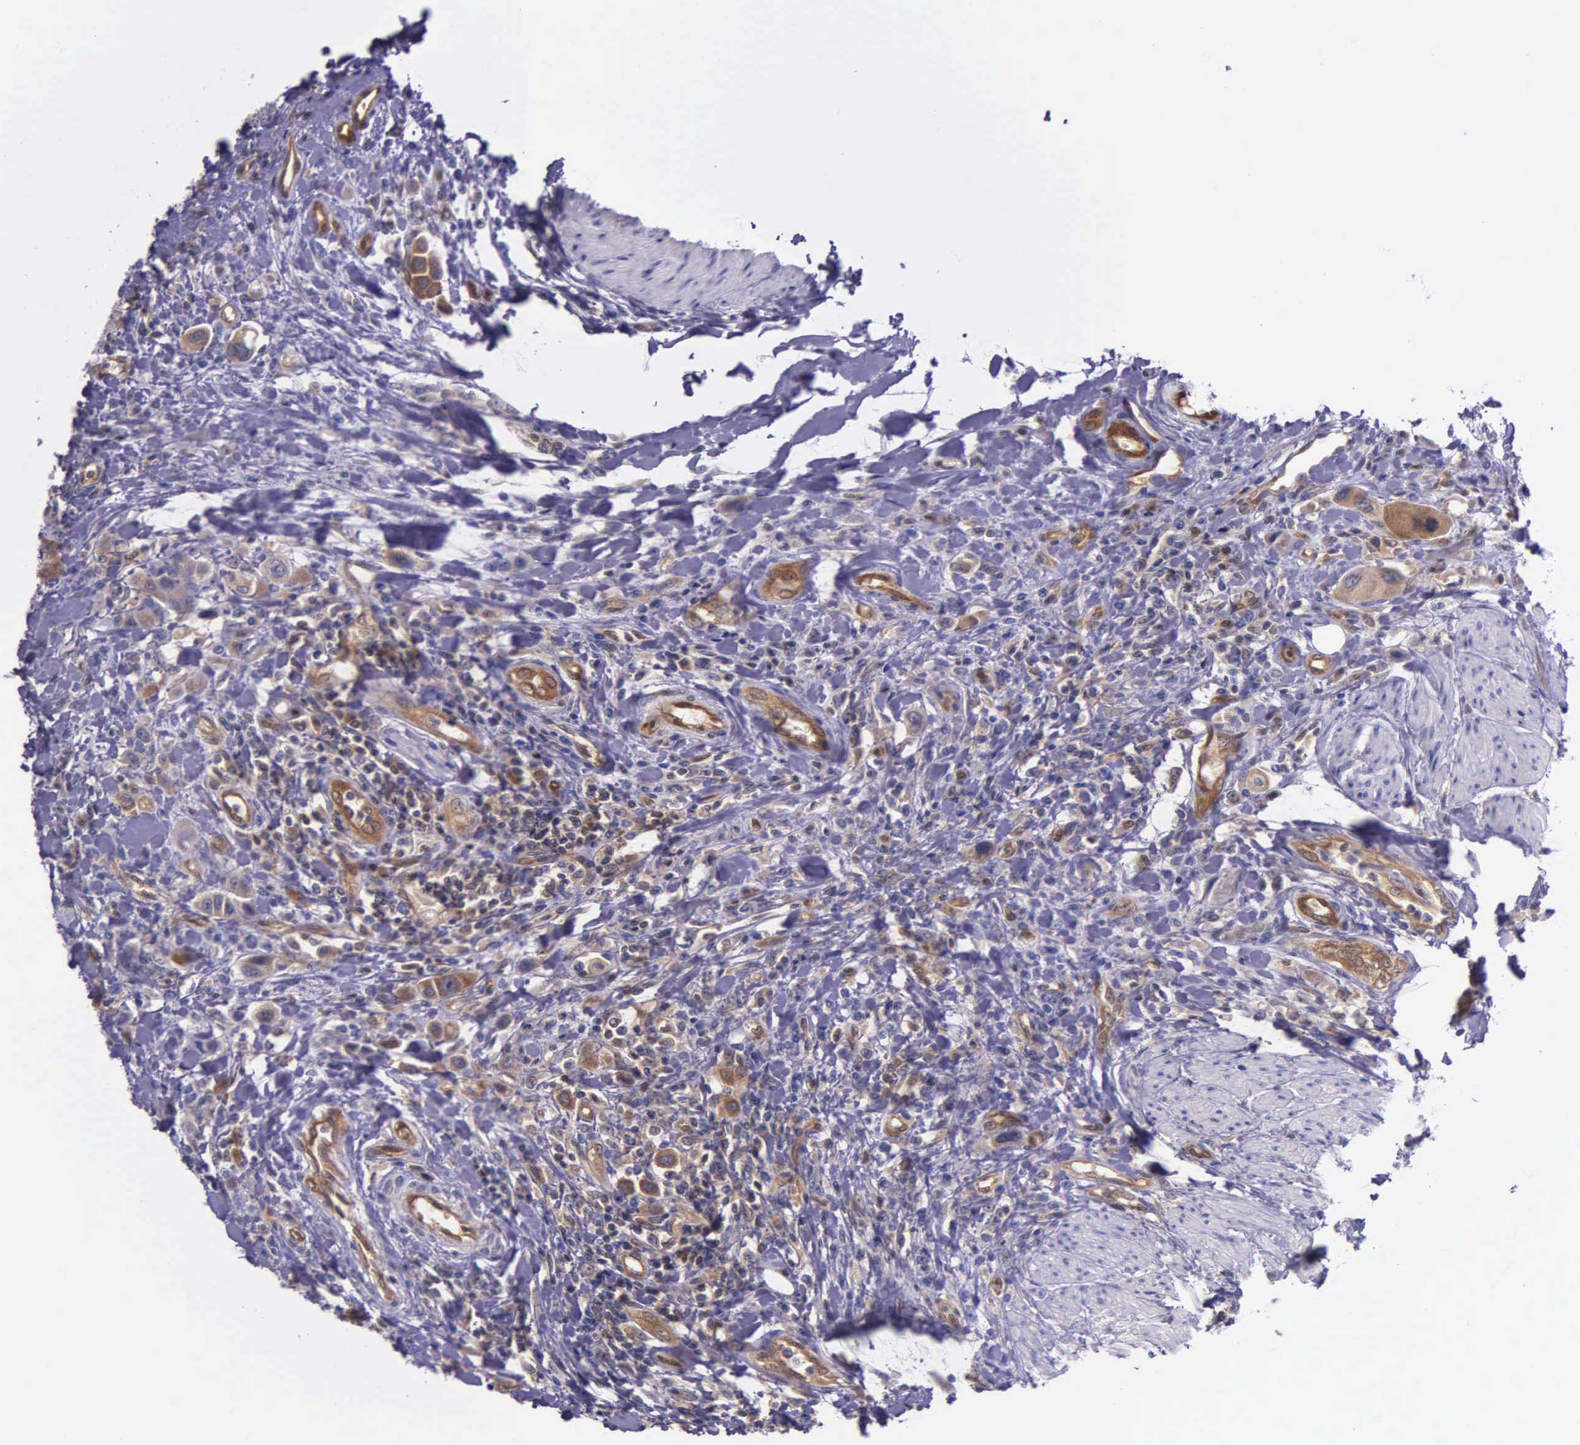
{"staining": {"intensity": "moderate", "quantity": ">75%", "location": "cytoplasmic/membranous"}, "tissue": "urothelial cancer", "cell_type": "Tumor cells", "image_type": "cancer", "snomed": [{"axis": "morphology", "description": "Urothelial carcinoma, High grade"}, {"axis": "topography", "description": "Urinary bladder"}], "caption": "Protein staining shows moderate cytoplasmic/membranous staining in approximately >75% of tumor cells in urothelial cancer. The staining is performed using DAB (3,3'-diaminobenzidine) brown chromogen to label protein expression. The nuclei are counter-stained blue using hematoxylin.", "gene": "GMPR2", "patient": {"sex": "male", "age": 50}}